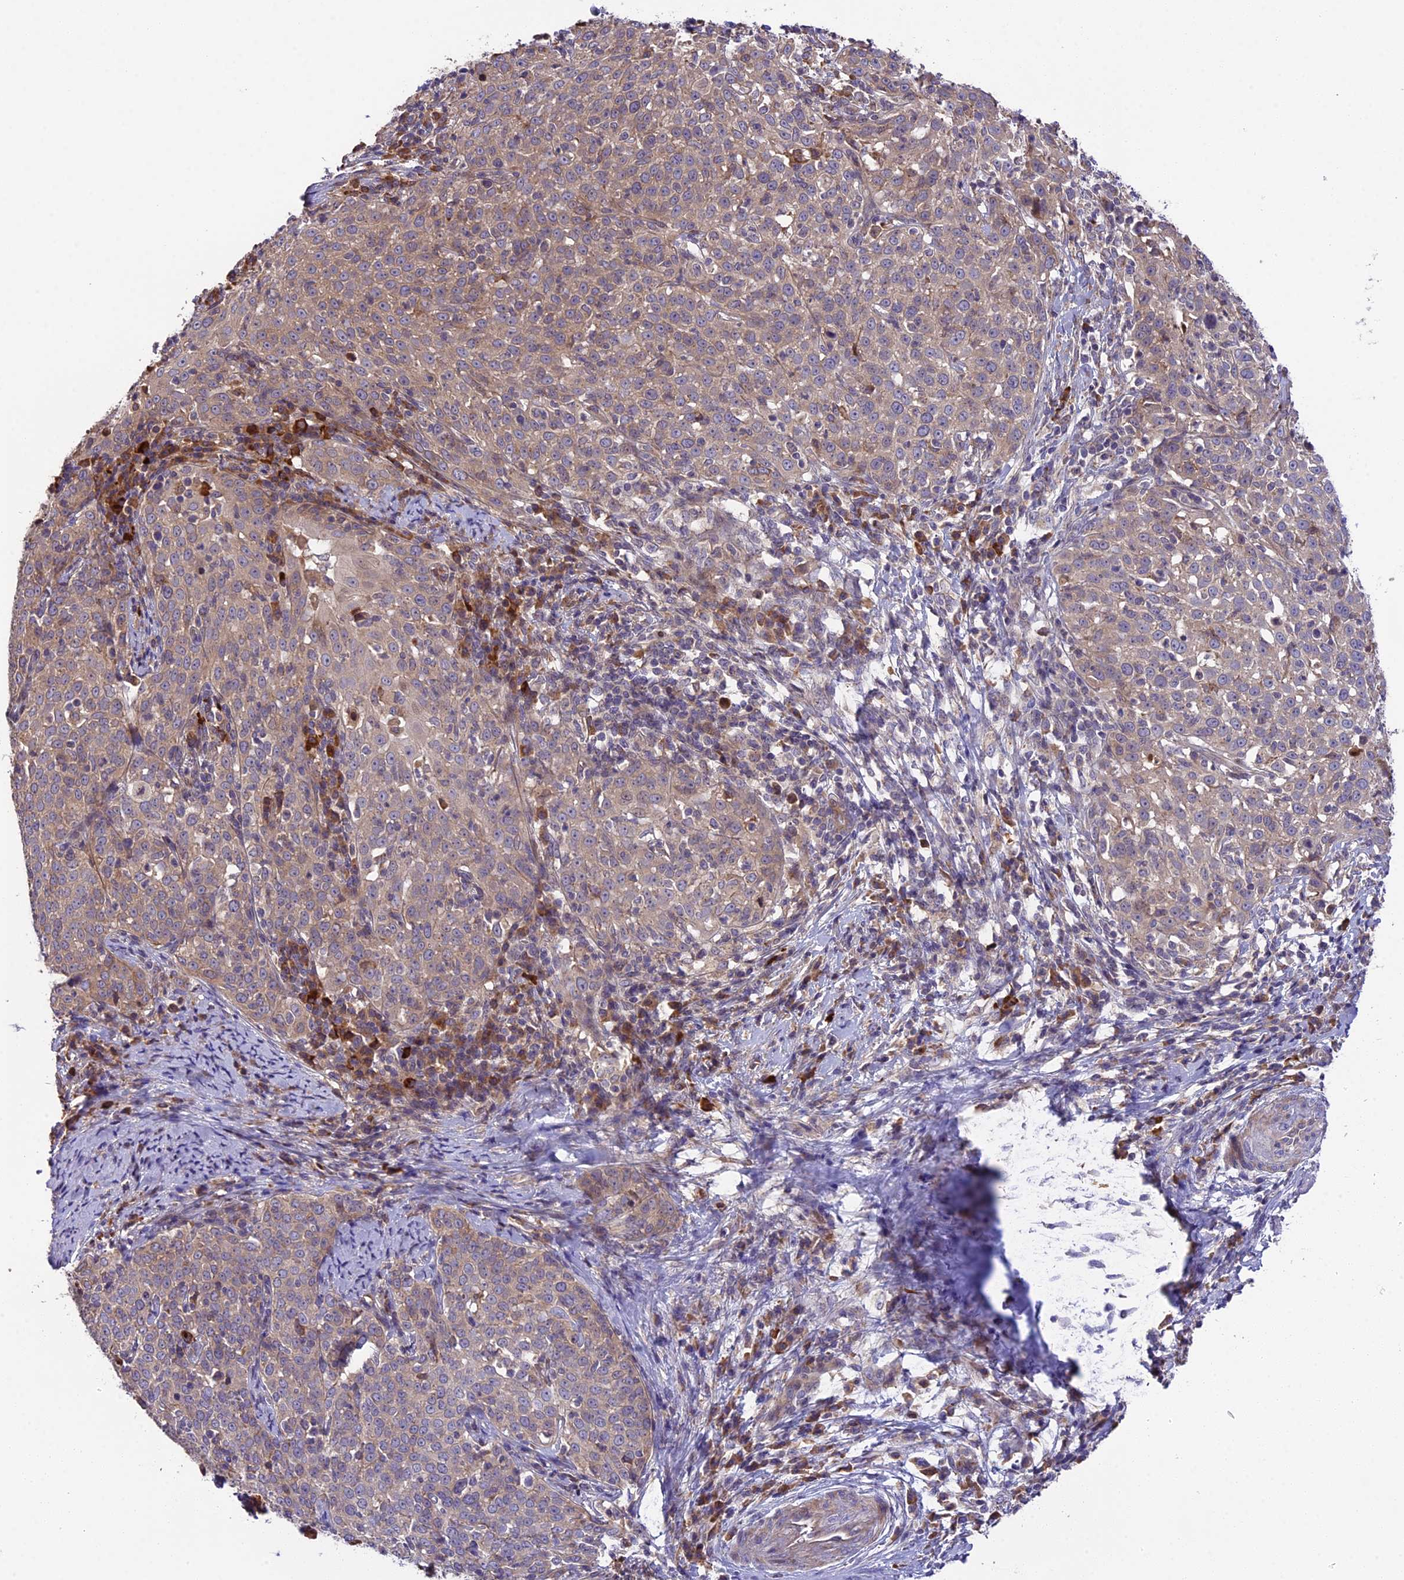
{"staining": {"intensity": "moderate", "quantity": "25%-75%", "location": "cytoplasmic/membranous"}, "tissue": "cervical cancer", "cell_type": "Tumor cells", "image_type": "cancer", "snomed": [{"axis": "morphology", "description": "Squamous cell carcinoma, NOS"}, {"axis": "topography", "description": "Cervix"}], "caption": "Immunohistochemical staining of human cervical cancer (squamous cell carcinoma) reveals medium levels of moderate cytoplasmic/membranous protein staining in about 25%-75% of tumor cells.", "gene": "ABCC10", "patient": {"sex": "female", "age": 57}}